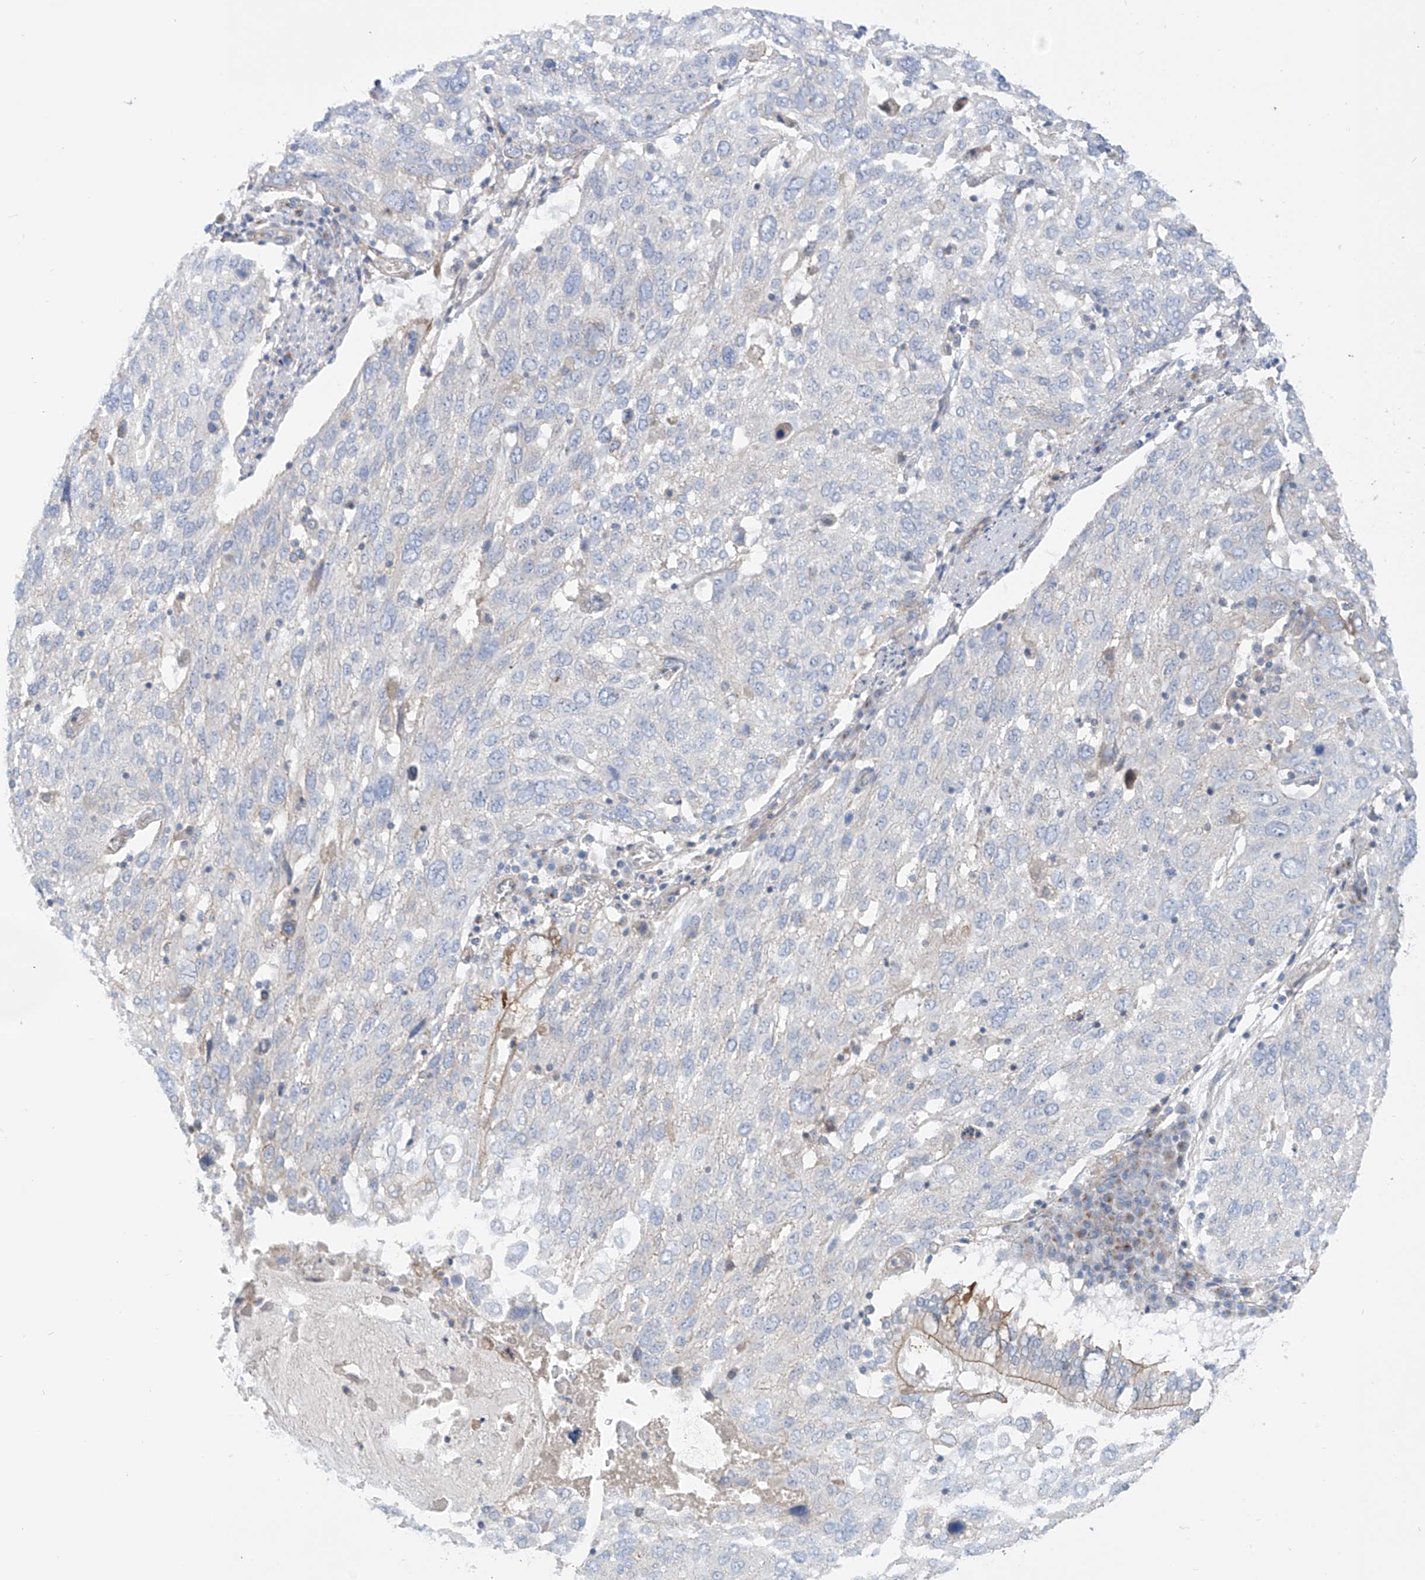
{"staining": {"intensity": "negative", "quantity": "none", "location": "none"}, "tissue": "lung cancer", "cell_type": "Tumor cells", "image_type": "cancer", "snomed": [{"axis": "morphology", "description": "Squamous cell carcinoma, NOS"}, {"axis": "topography", "description": "Lung"}], "caption": "DAB immunohistochemical staining of lung cancer (squamous cell carcinoma) displays no significant positivity in tumor cells.", "gene": "TMEM209", "patient": {"sex": "male", "age": 65}}